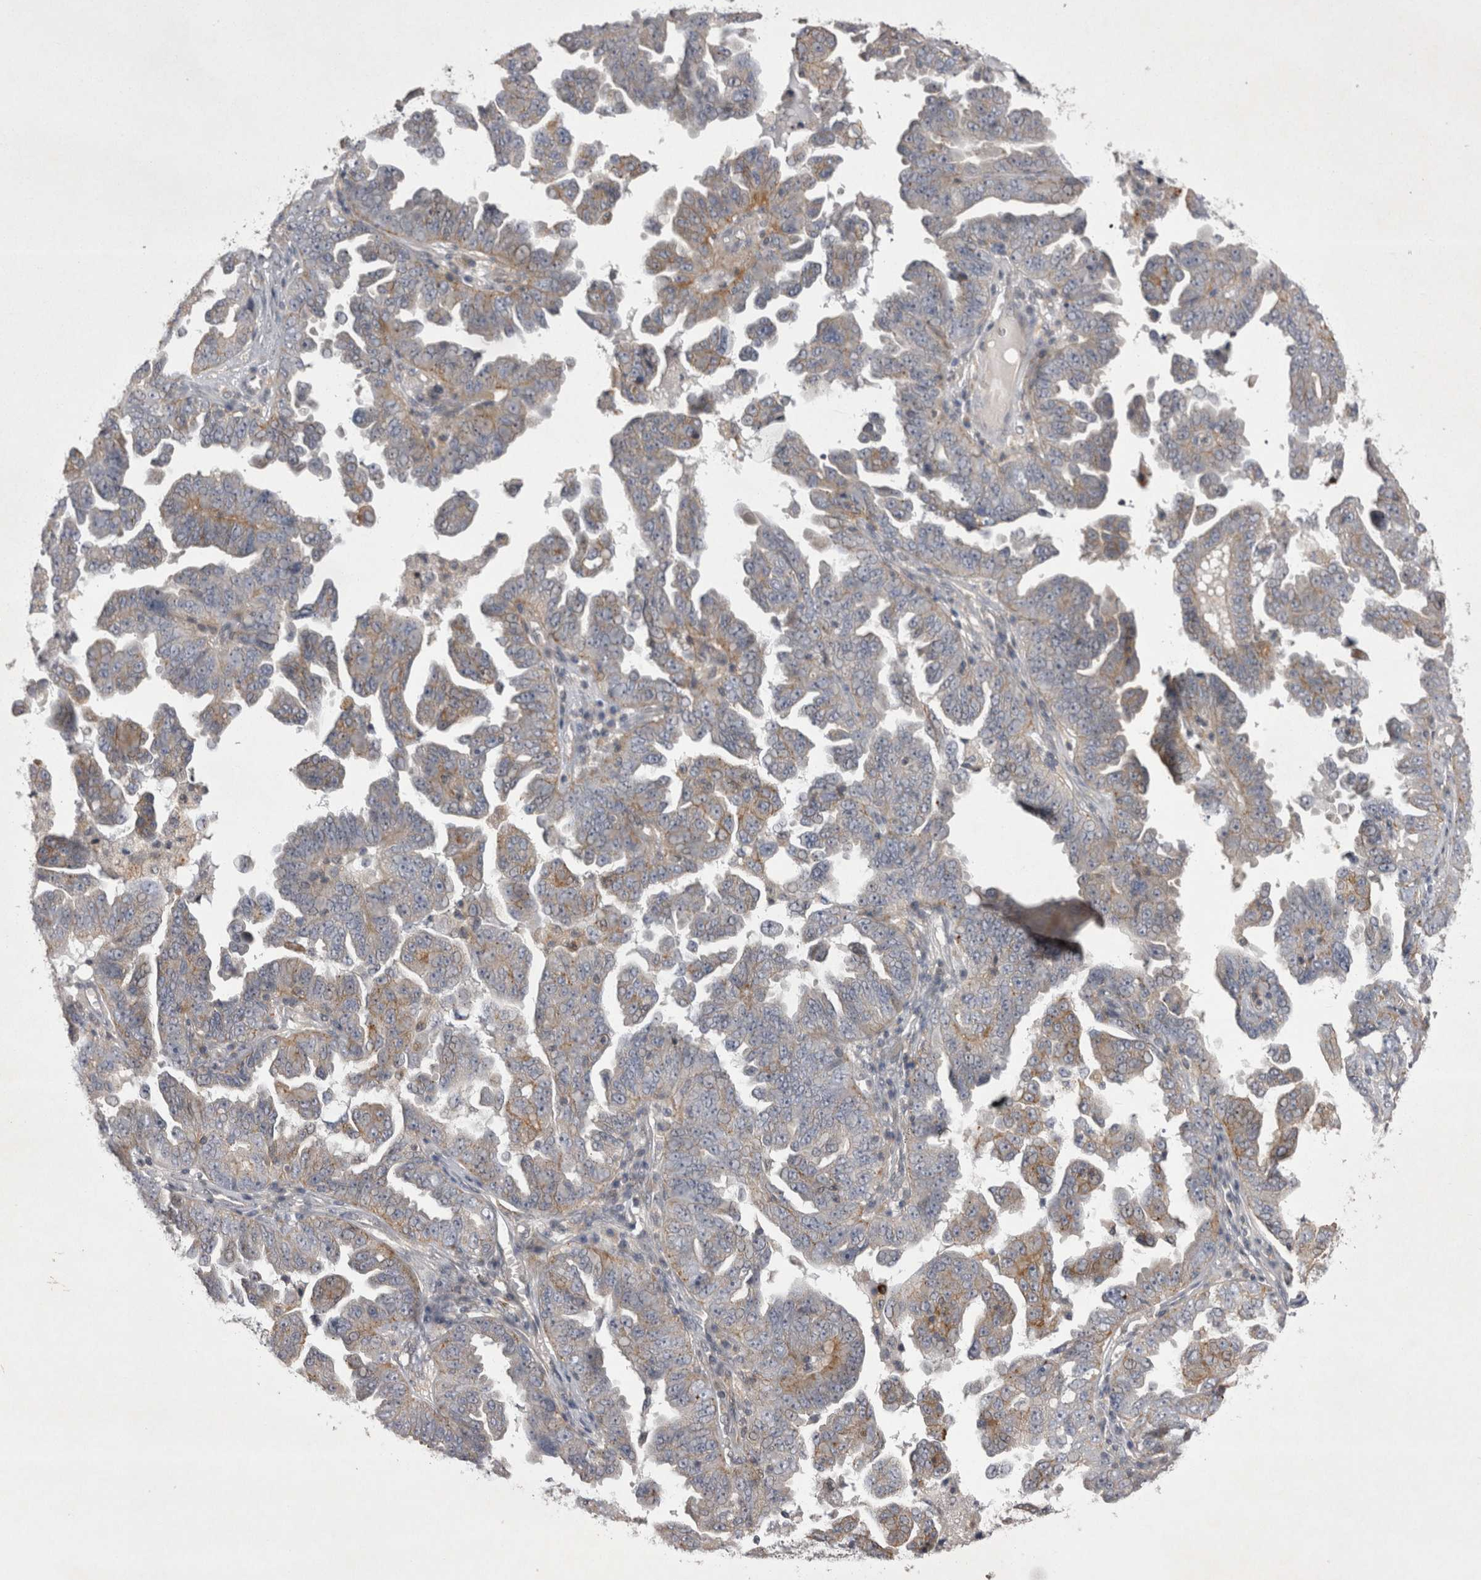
{"staining": {"intensity": "negative", "quantity": "none", "location": "none"}, "tissue": "ovarian cancer", "cell_type": "Tumor cells", "image_type": "cancer", "snomed": [{"axis": "morphology", "description": "Carcinoma, endometroid"}, {"axis": "topography", "description": "Ovary"}], "caption": "This image is of ovarian cancer (endometroid carcinoma) stained with immunohistochemistry to label a protein in brown with the nuclei are counter-stained blue. There is no positivity in tumor cells. Brightfield microscopy of immunohistochemistry (IHC) stained with DAB (3,3'-diaminobenzidine) (brown) and hematoxylin (blue), captured at high magnification.", "gene": "CTBS", "patient": {"sex": "female", "age": 62}}